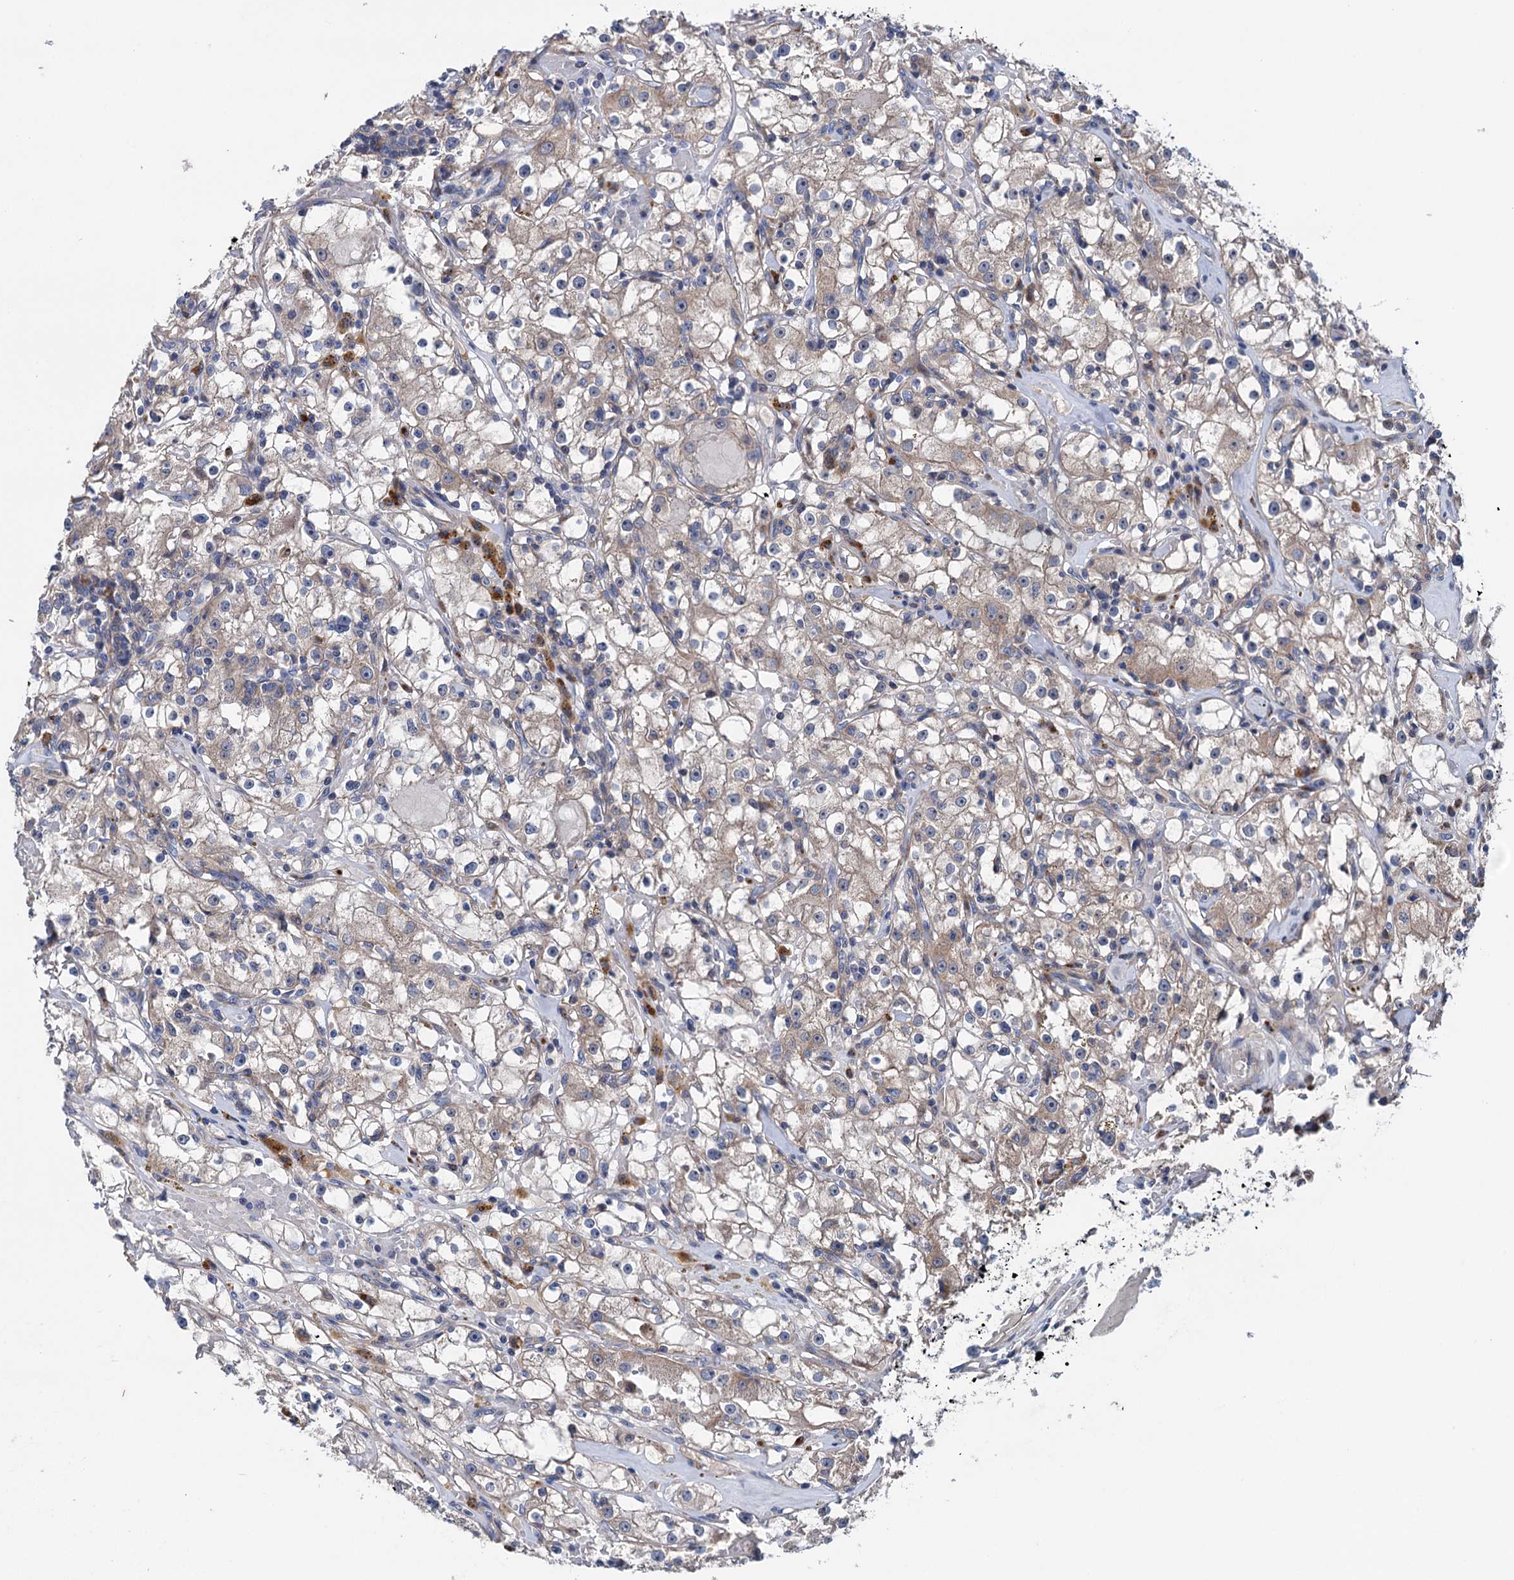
{"staining": {"intensity": "weak", "quantity": "<25%", "location": "cytoplasmic/membranous"}, "tissue": "renal cancer", "cell_type": "Tumor cells", "image_type": "cancer", "snomed": [{"axis": "morphology", "description": "Adenocarcinoma, NOS"}, {"axis": "topography", "description": "Kidney"}], "caption": "Immunohistochemistry (IHC) micrograph of neoplastic tissue: human renal cancer (adenocarcinoma) stained with DAB (3,3'-diaminobenzidine) reveals no significant protein staining in tumor cells. (IHC, brightfield microscopy, high magnification).", "gene": "EYA4", "patient": {"sex": "male", "age": 56}}